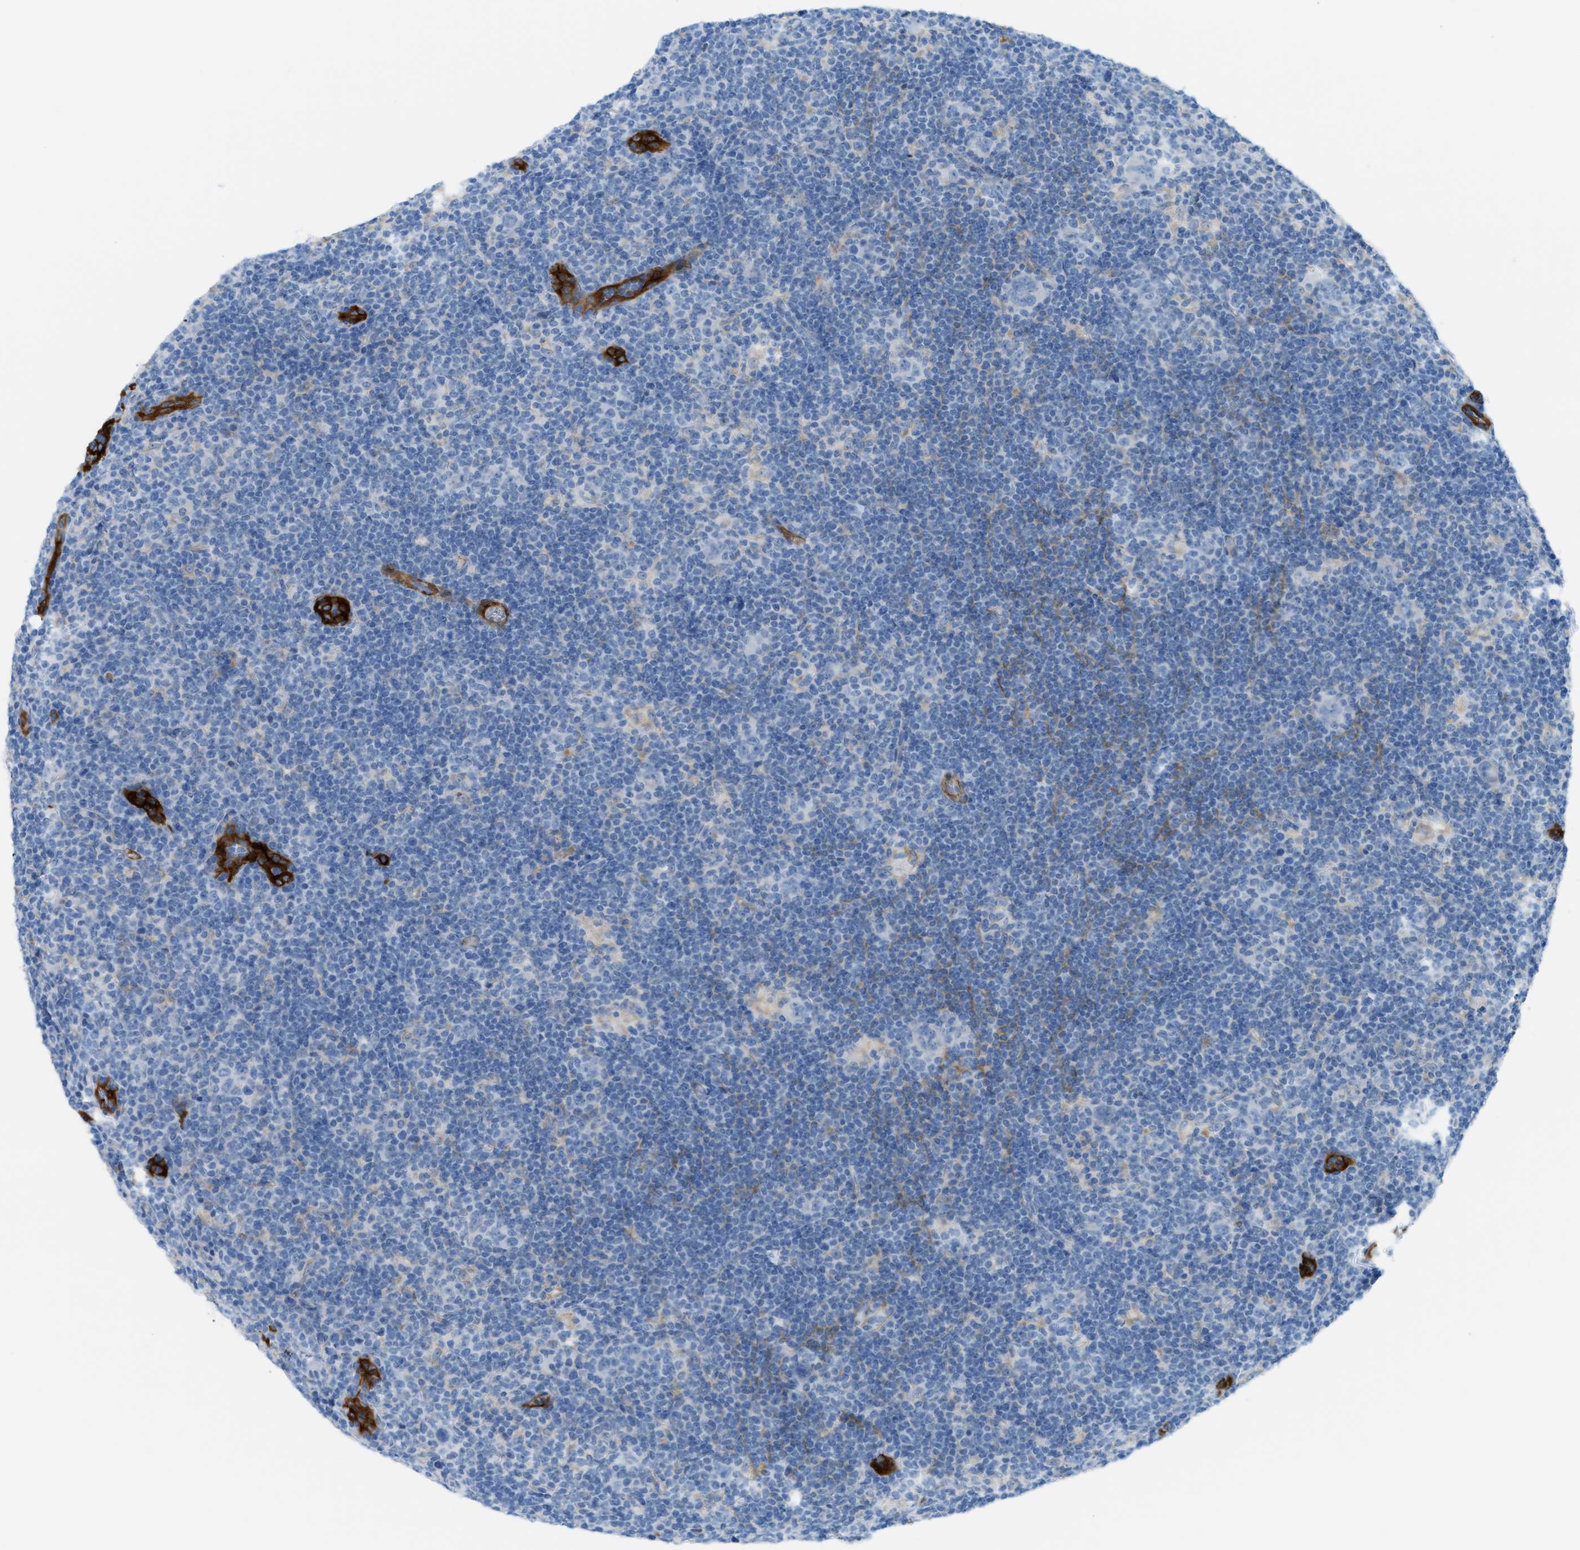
{"staining": {"intensity": "weak", "quantity": "<25%", "location": "cytoplasmic/membranous"}, "tissue": "lymphoma", "cell_type": "Tumor cells", "image_type": "cancer", "snomed": [{"axis": "morphology", "description": "Hodgkin's disease, NOS"}, {"axis": "topography", "description": "Lymph node"}], "caption": "IHC micrograph of neoplastic tissue: human Hodgkin's disease stained with DAB shows no significant protein staining in tumor cells.", "gene": "MYH11", "patient": {"sex": "female", "age": 57}}